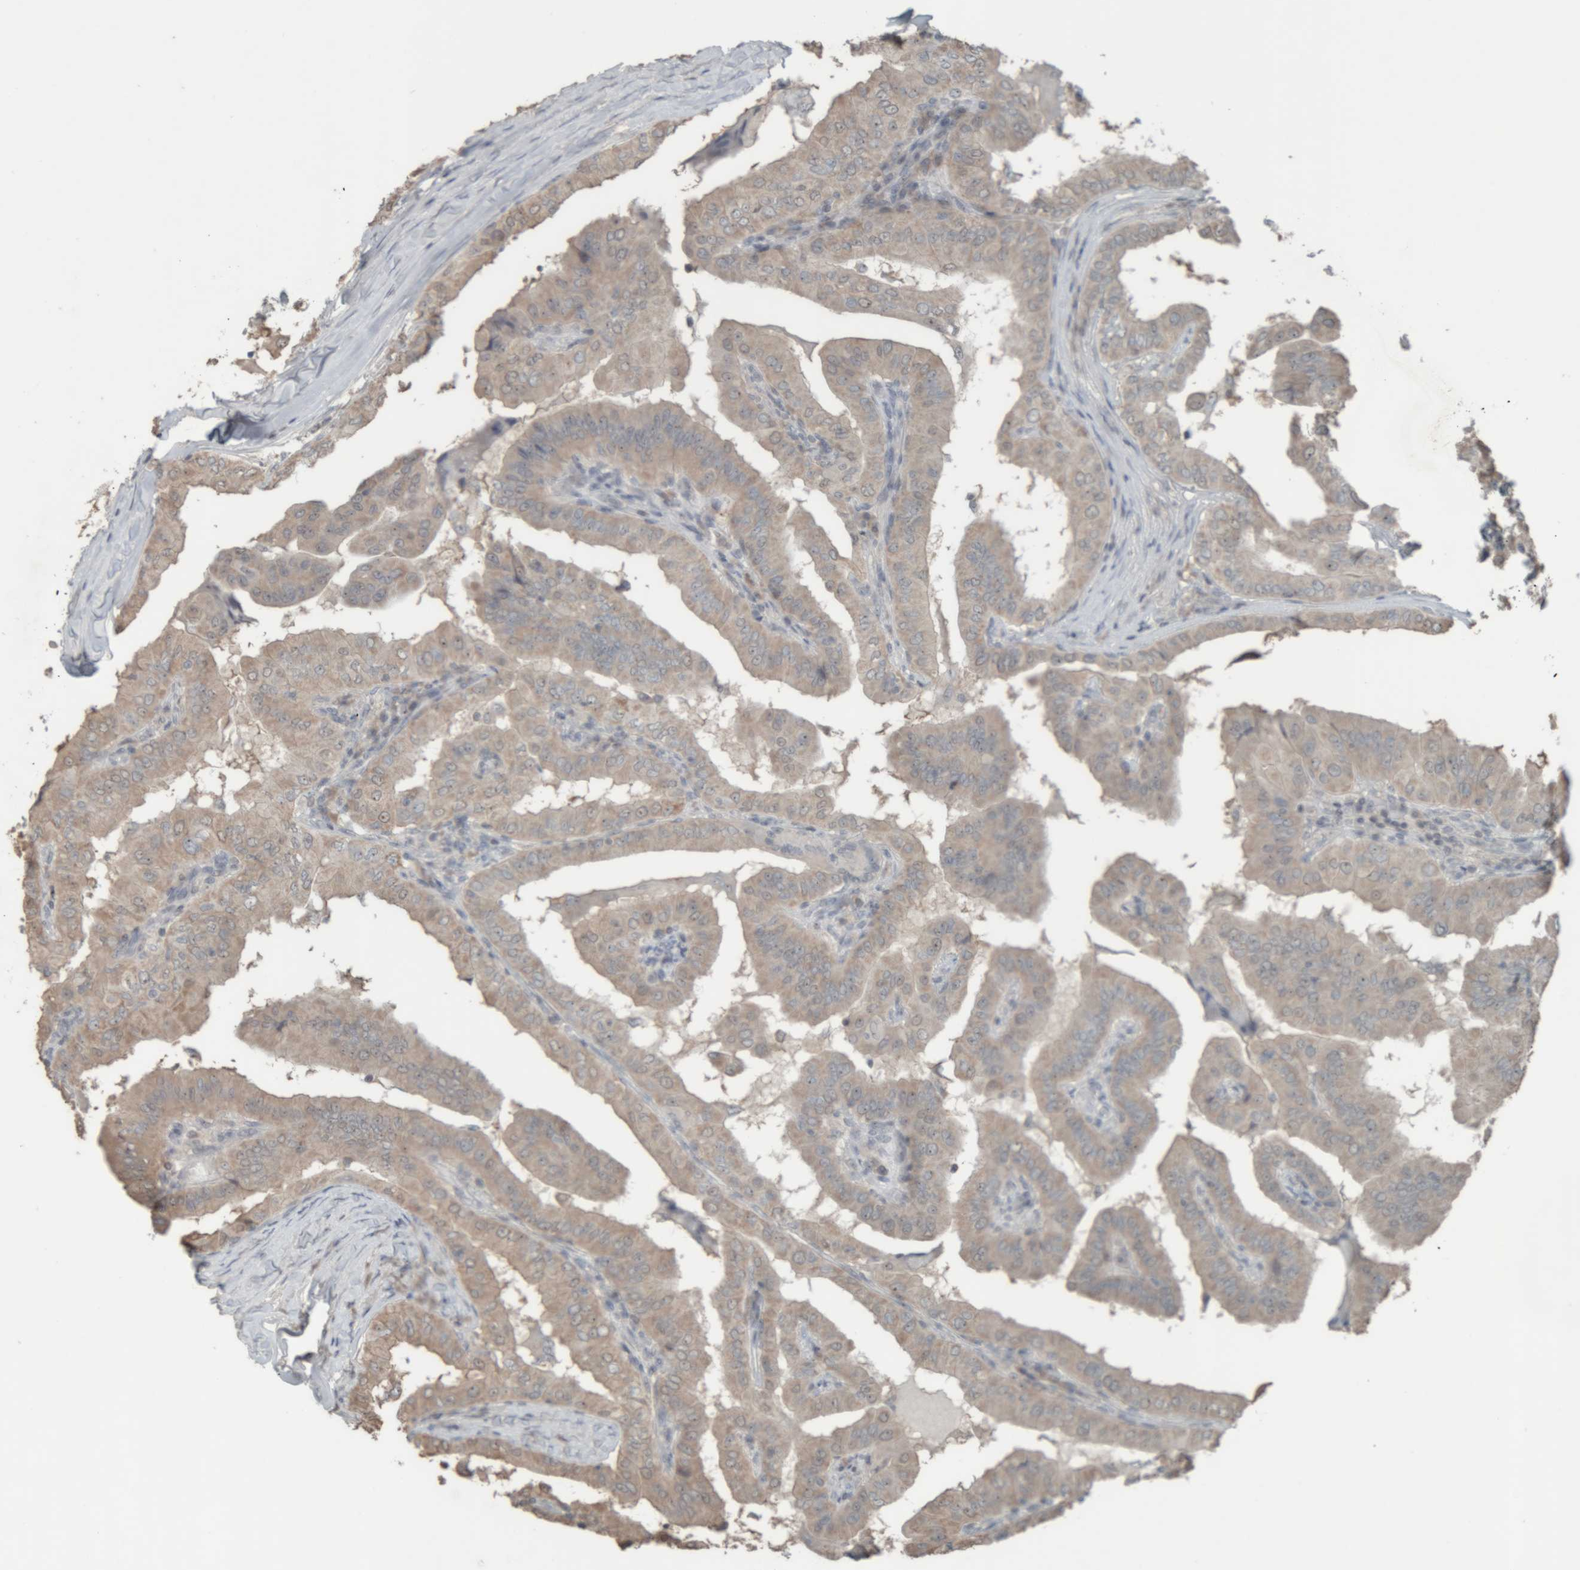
{"staining": {"intensity": "weak", "quantity": ">75%", "location": "cytoplasmic/membranous,nuclear"}, "tissue": "thyroid cancer", "cell_type": "Tumor cells", "image_type": "cancer", "snomed": [{"axis": "morphology", "description": "Papillary adenocarcinoma, NOS"}, {"axis": "topography", "description": "Thyroid gland"}], "caption": "Immunohistochemical staining of papillary adenocarcinoma (thyroid) reveals low levels of weak cytoplasmic/membranous and nuclear positivity in about >75% of tumor cells.", "gene": "RPF1", "patient": {"sex": "male", "age": 33}}